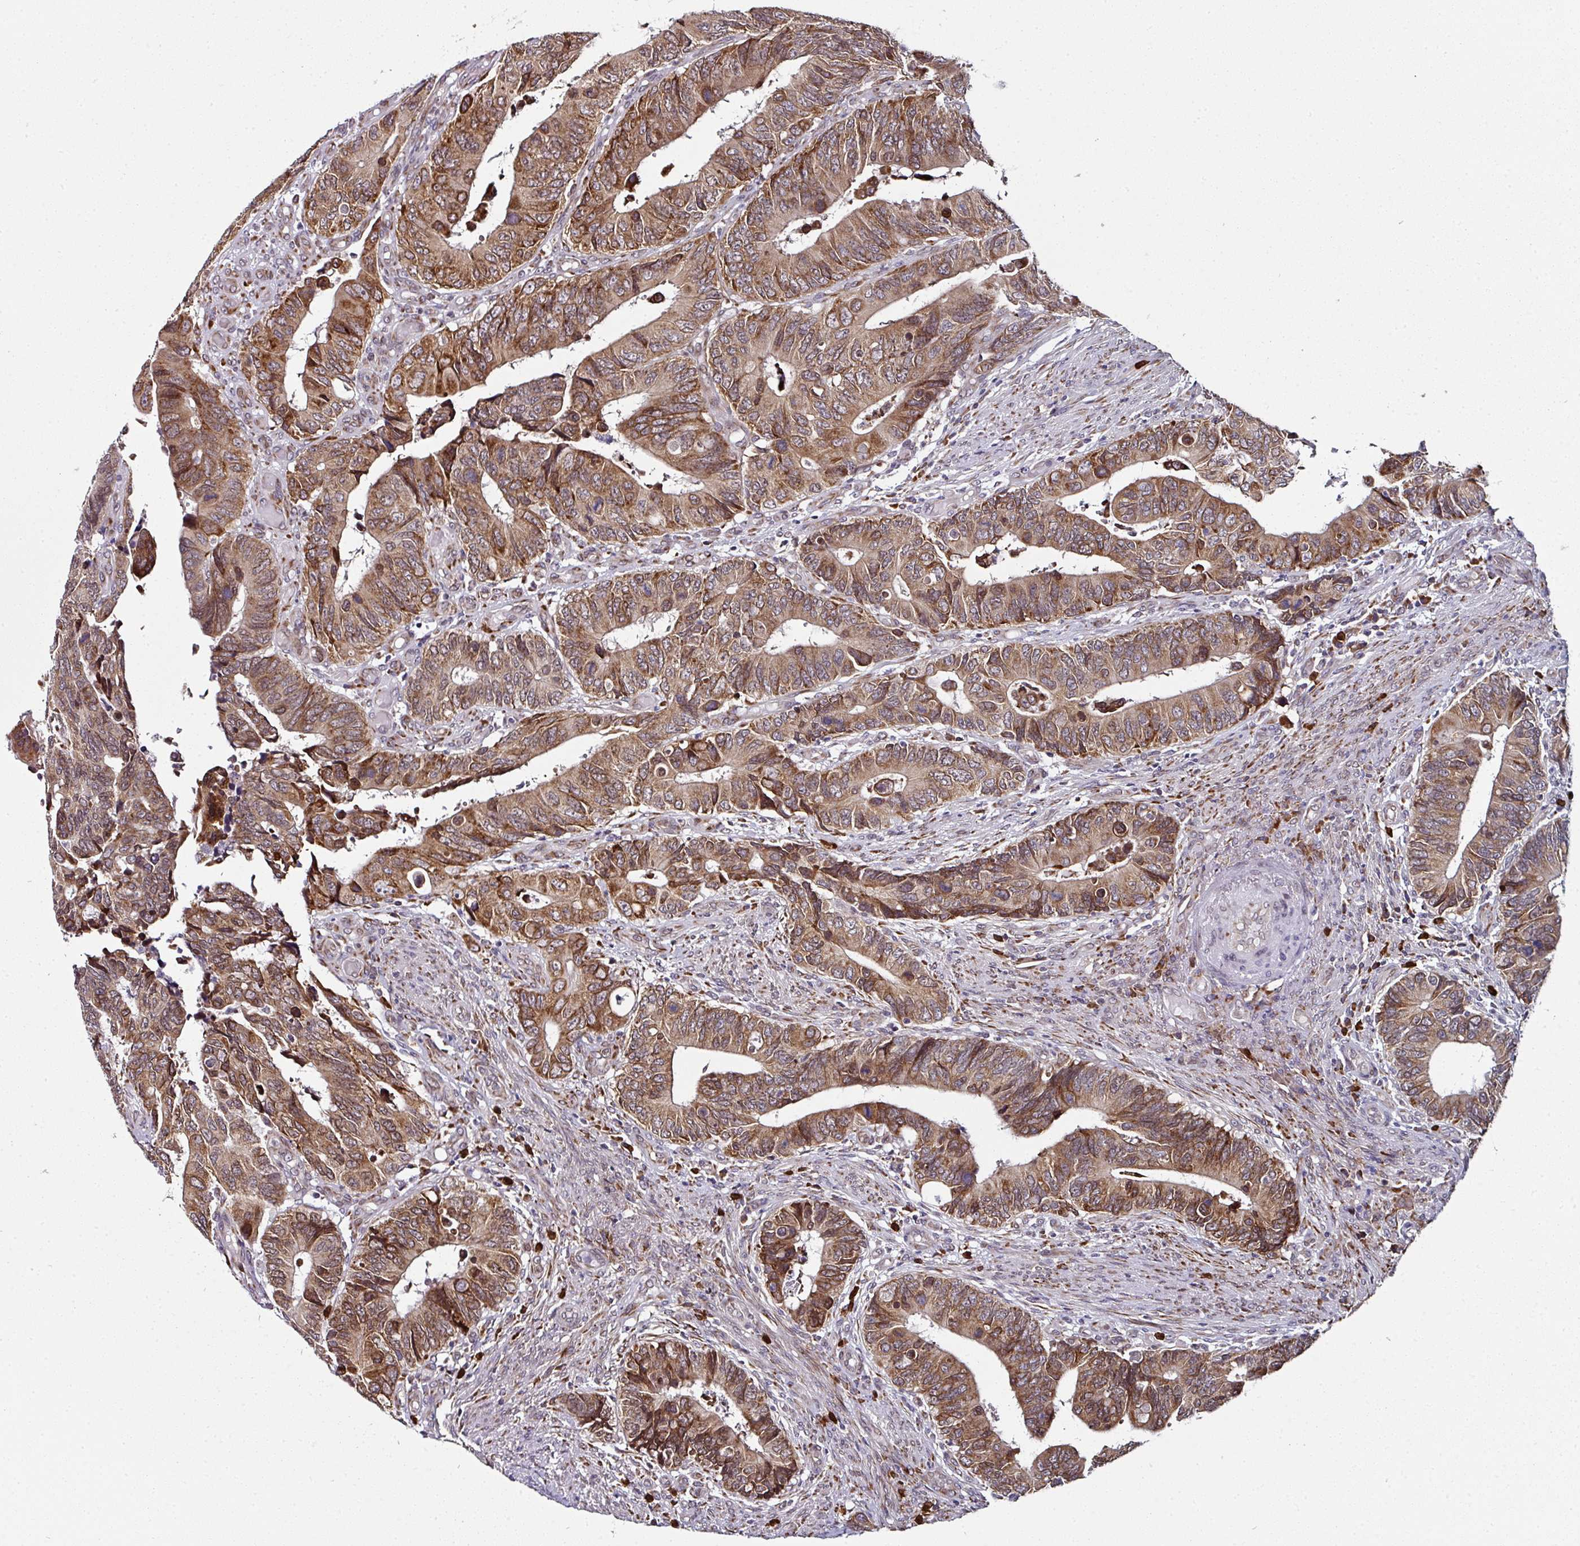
{"staining": {"intensity": "moderate", "quantity": ">75%", "location": "cytoplasmic/membranous"}, "tissue": "colorectal cancer", "cell_type": "Tumor cells", "image_type": "cancer", "snomed": [{"axis": "morphology", "description": "Adenocarcinoma, NOS"}, {"axis": "topography", "description": "Colon"}], "caption": "IHC (DAB) staining of colorectal cancer (adenocarcinoma) reveals moderate cytoplasmic/membranous protein expression in about >75% of tumor cells.", "gene": "APOLD1", "patient": {"sex": "male", "age": 87}}